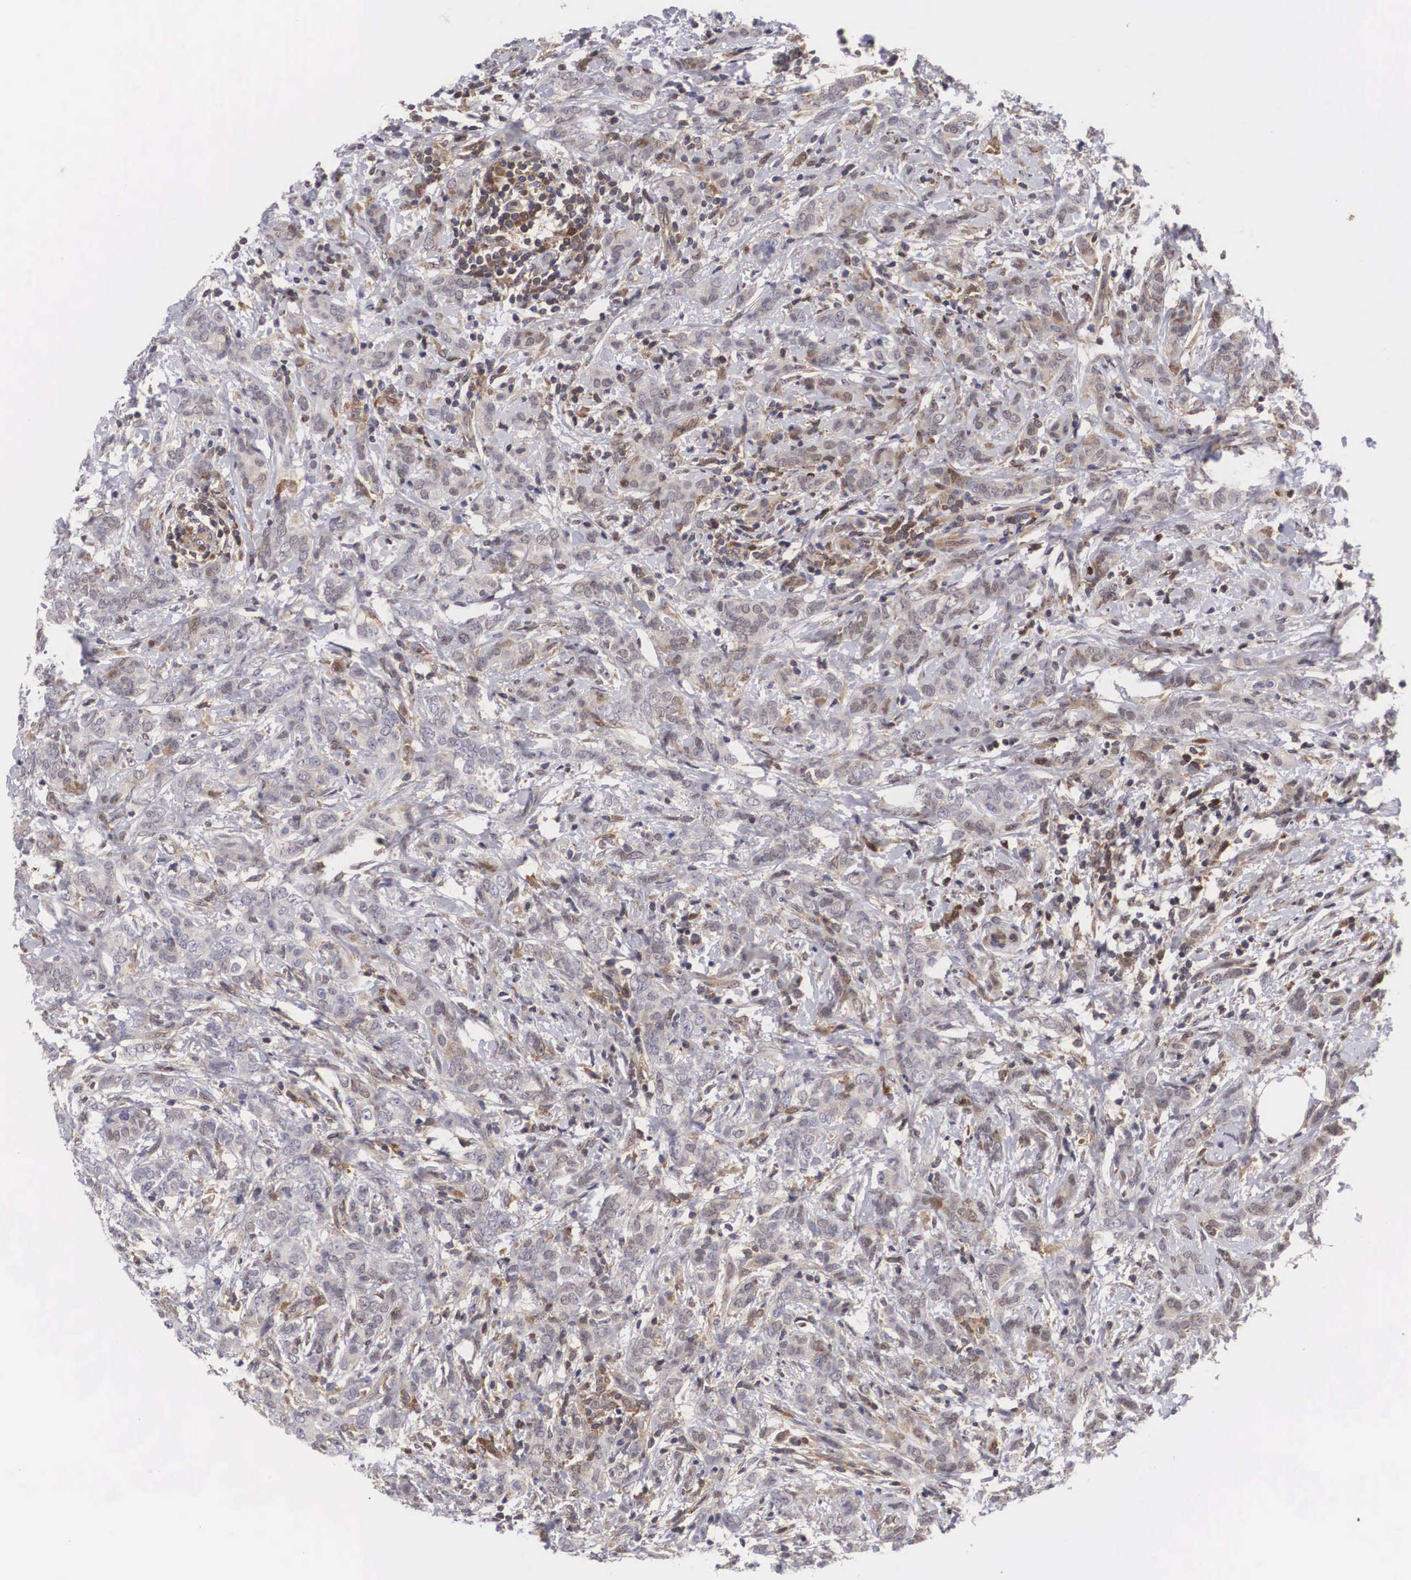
{"staining": {"intensity": "weak", "quantity": ">75%", "location": "cytoplasmic/membranous"}, "tissue": "breast cancer", "cell_type": "Tumor cells", "image_type": "cancer", "snomed": [{"axis": "morphology", "description": "Duct carcinoma"}, {"axis": "topography", "description": "Breast"}], "caption": "Breast cancer stained with DAB (3,3'-diaminobenzidine) immunohistochemistry (IHC) demonstrates low levels of weak cytoplasmic/membranous expression in about >75% of tumor cells. The staining is performed using DAB brown chromogen to label protein expression. The nuclei are counter-stained blue using hematoxylin.", "gene": "ADSL", "patient": {"sex": "female", "age": 53}}